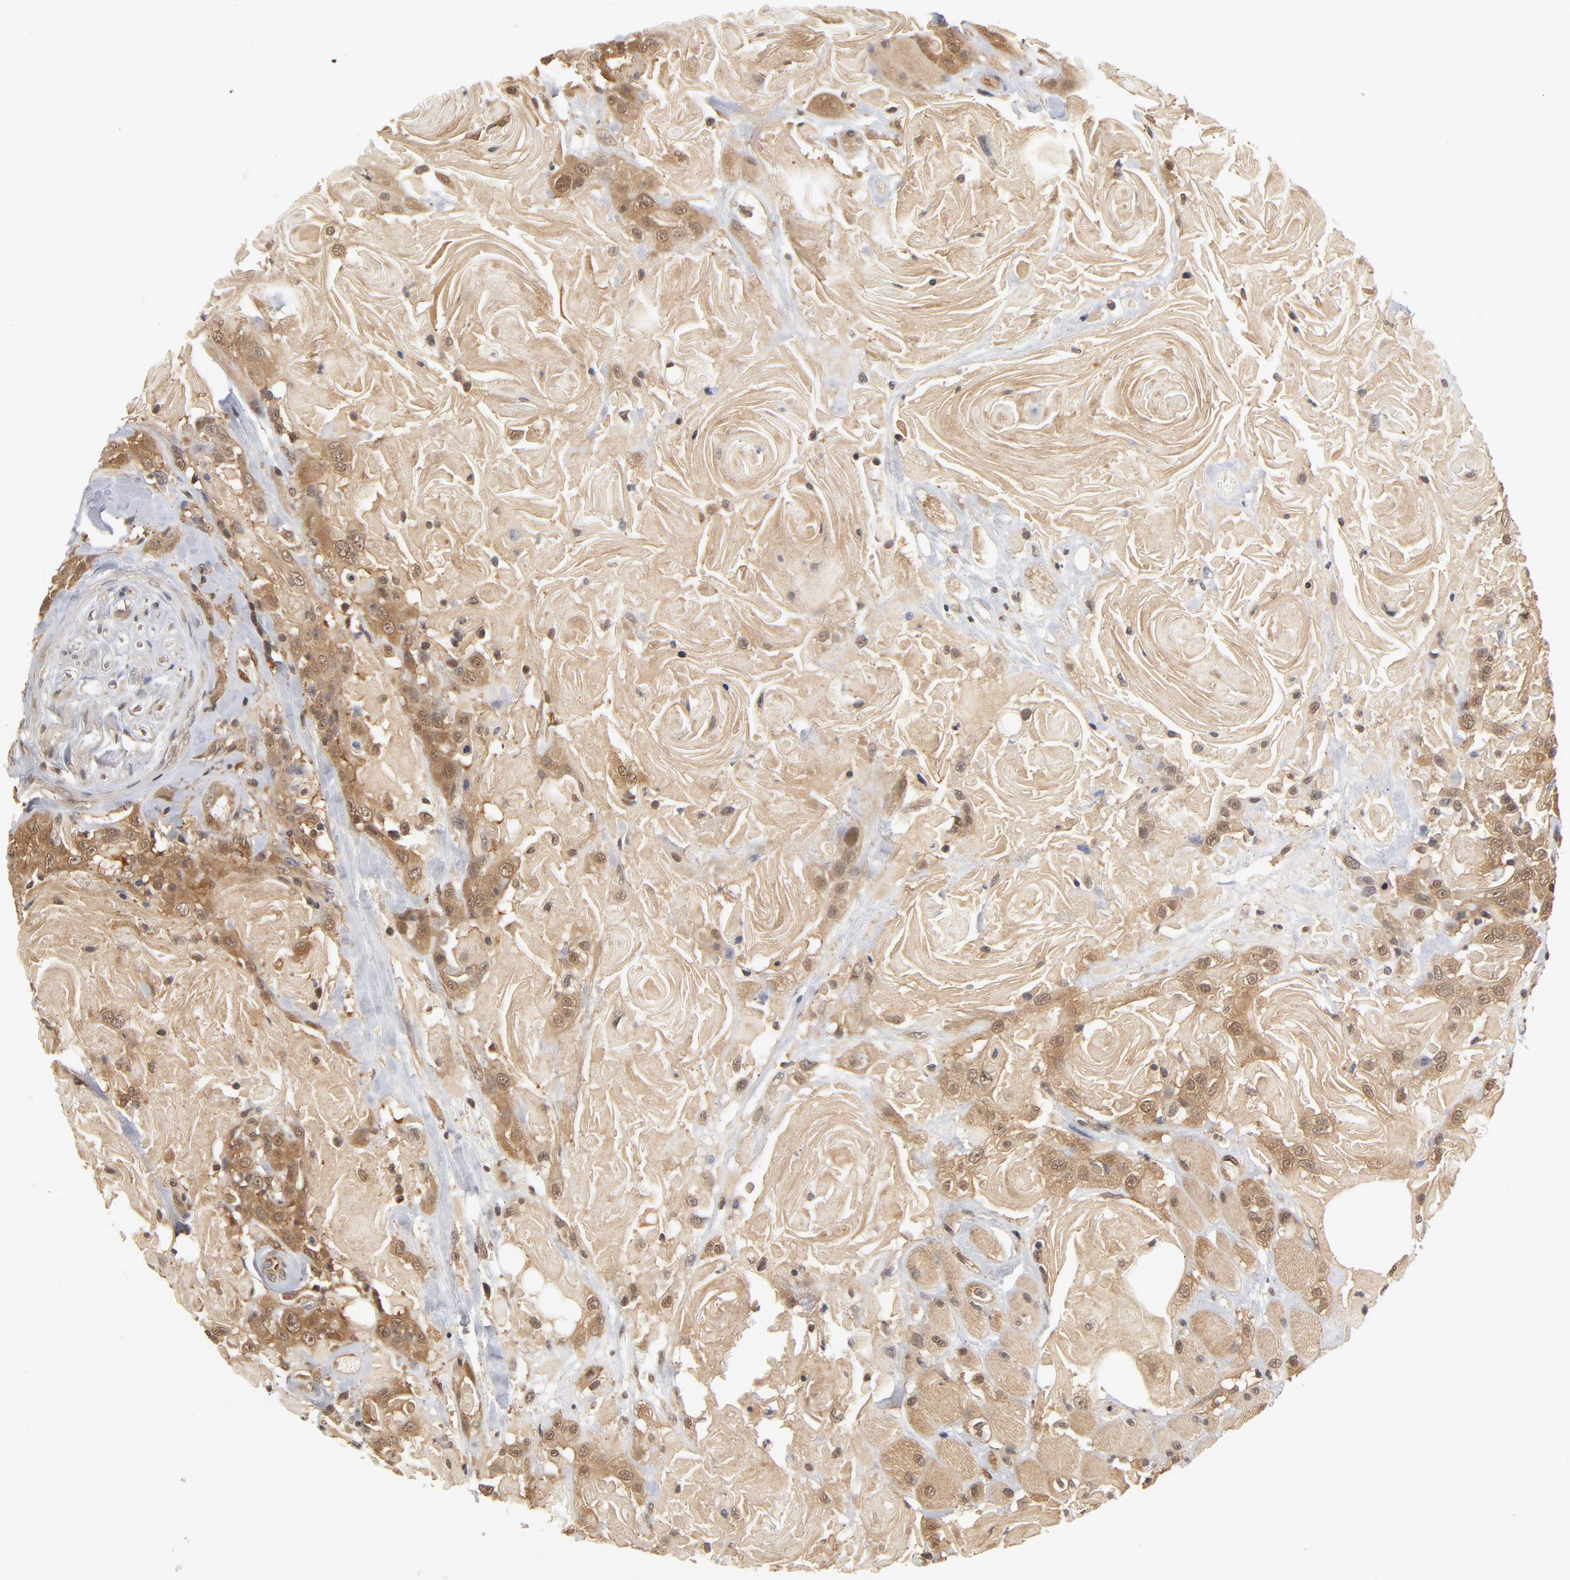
{"staining": {"intensity": "moderate", "quantity": ">75%", "location": "cytoplasmic/membranous,nuclear"}, "tissue": "head and neck cancer", "cell_type": "Tumor cells", "image_type": "cancer", "snomed": [{"axis": "morphology", "description": "Squamous cell carcinoma, NOS"}, {"axis": "topography", "description": "Head-Neck"}], "caption": "Protein expression analysis of head and neck squamous cell carcinoma displays moderate cytoplasmic/membranous and nuclear positivity in about >75% of tumor cells.", "gene": "CDC37", "patient": {"sex": "female", "age": 84}}